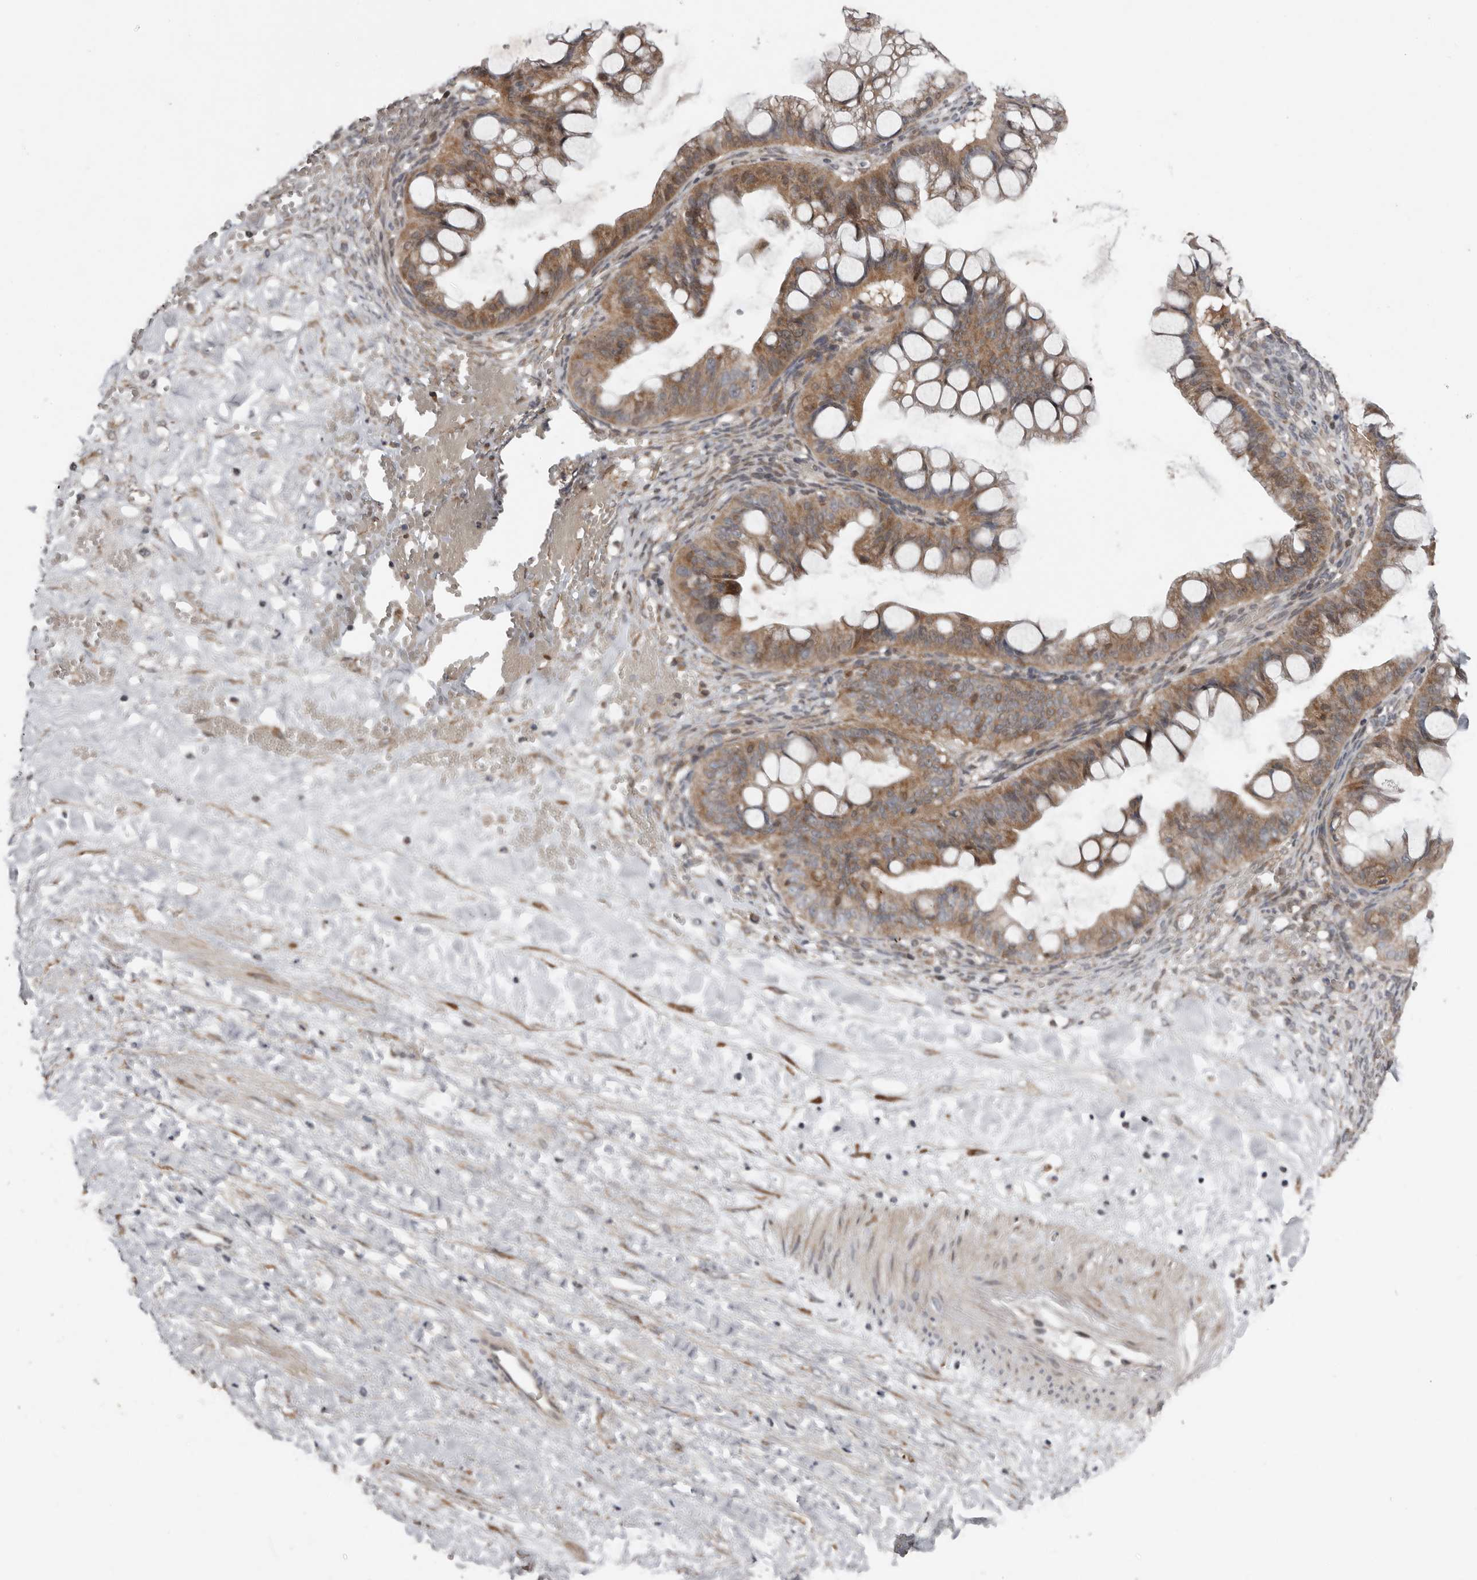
{"staining": {"intensity": "moderate", "quantity": ">75%", "location": "cytoplasmic/membranous"}, "tissue": "ovarian cancer", "cell_type": "Tumor cells", "image_type": "cancer", "snomed": [{"axis": "morphology", "description": "Cystadenocarcinoma, mucinous, NOS"}, {"axis": "topography", "description": "Ovary"}], "caption": "A histopathology image of human ovarian mucinous cystadenocarcinoma stained for a protein displays moderate cytoplasmic/membranous brown staining in tumor cells. The protein is stained brown, and the nuclei are stained in blue (DAB (3,3'-diaminobenzidine) IHC with brightfield microscopy, high magnification).", "gene": "CHML", "patient": {"sex": "female", "age": 73}}